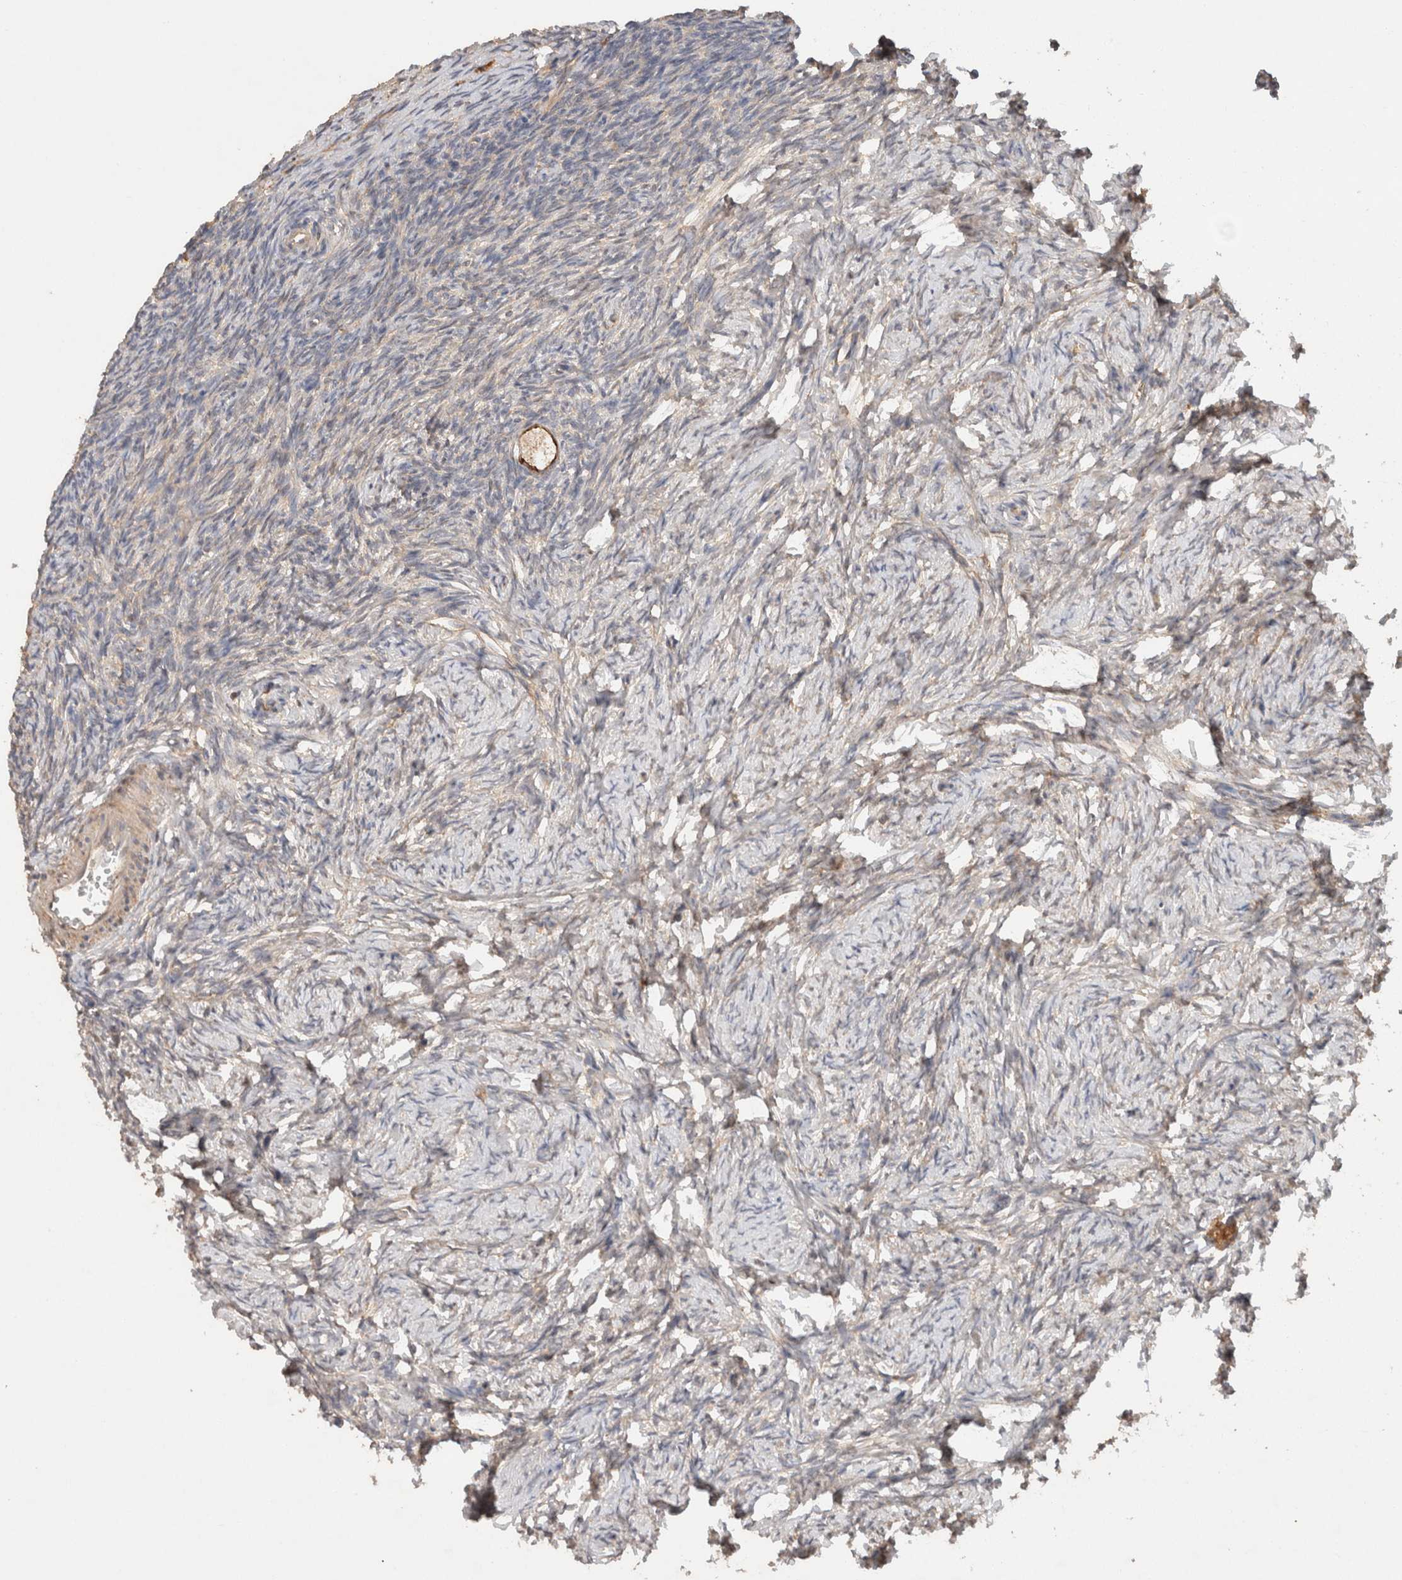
{"staining": {"intensity": "moderate", "quantity": ">75%", "location": "cytoplasmic/membranous"}, "tissue": "ovary", "cell_type": "Follicle cells", "image_type": "normal", "snomed": [{"axis": "morphology", "description": "Normal tissue, NOS"}, {"axis": "topography", "description": "Ovary"}], "caption": "Immunohistochemistry of normal human ovary demonstrates medium levels of moderate cytoplasmic/membranous staining in approximately >75% of follicle cells.", "gene": "C8orf44", "patient": {"sex": "female", "age": 34}}